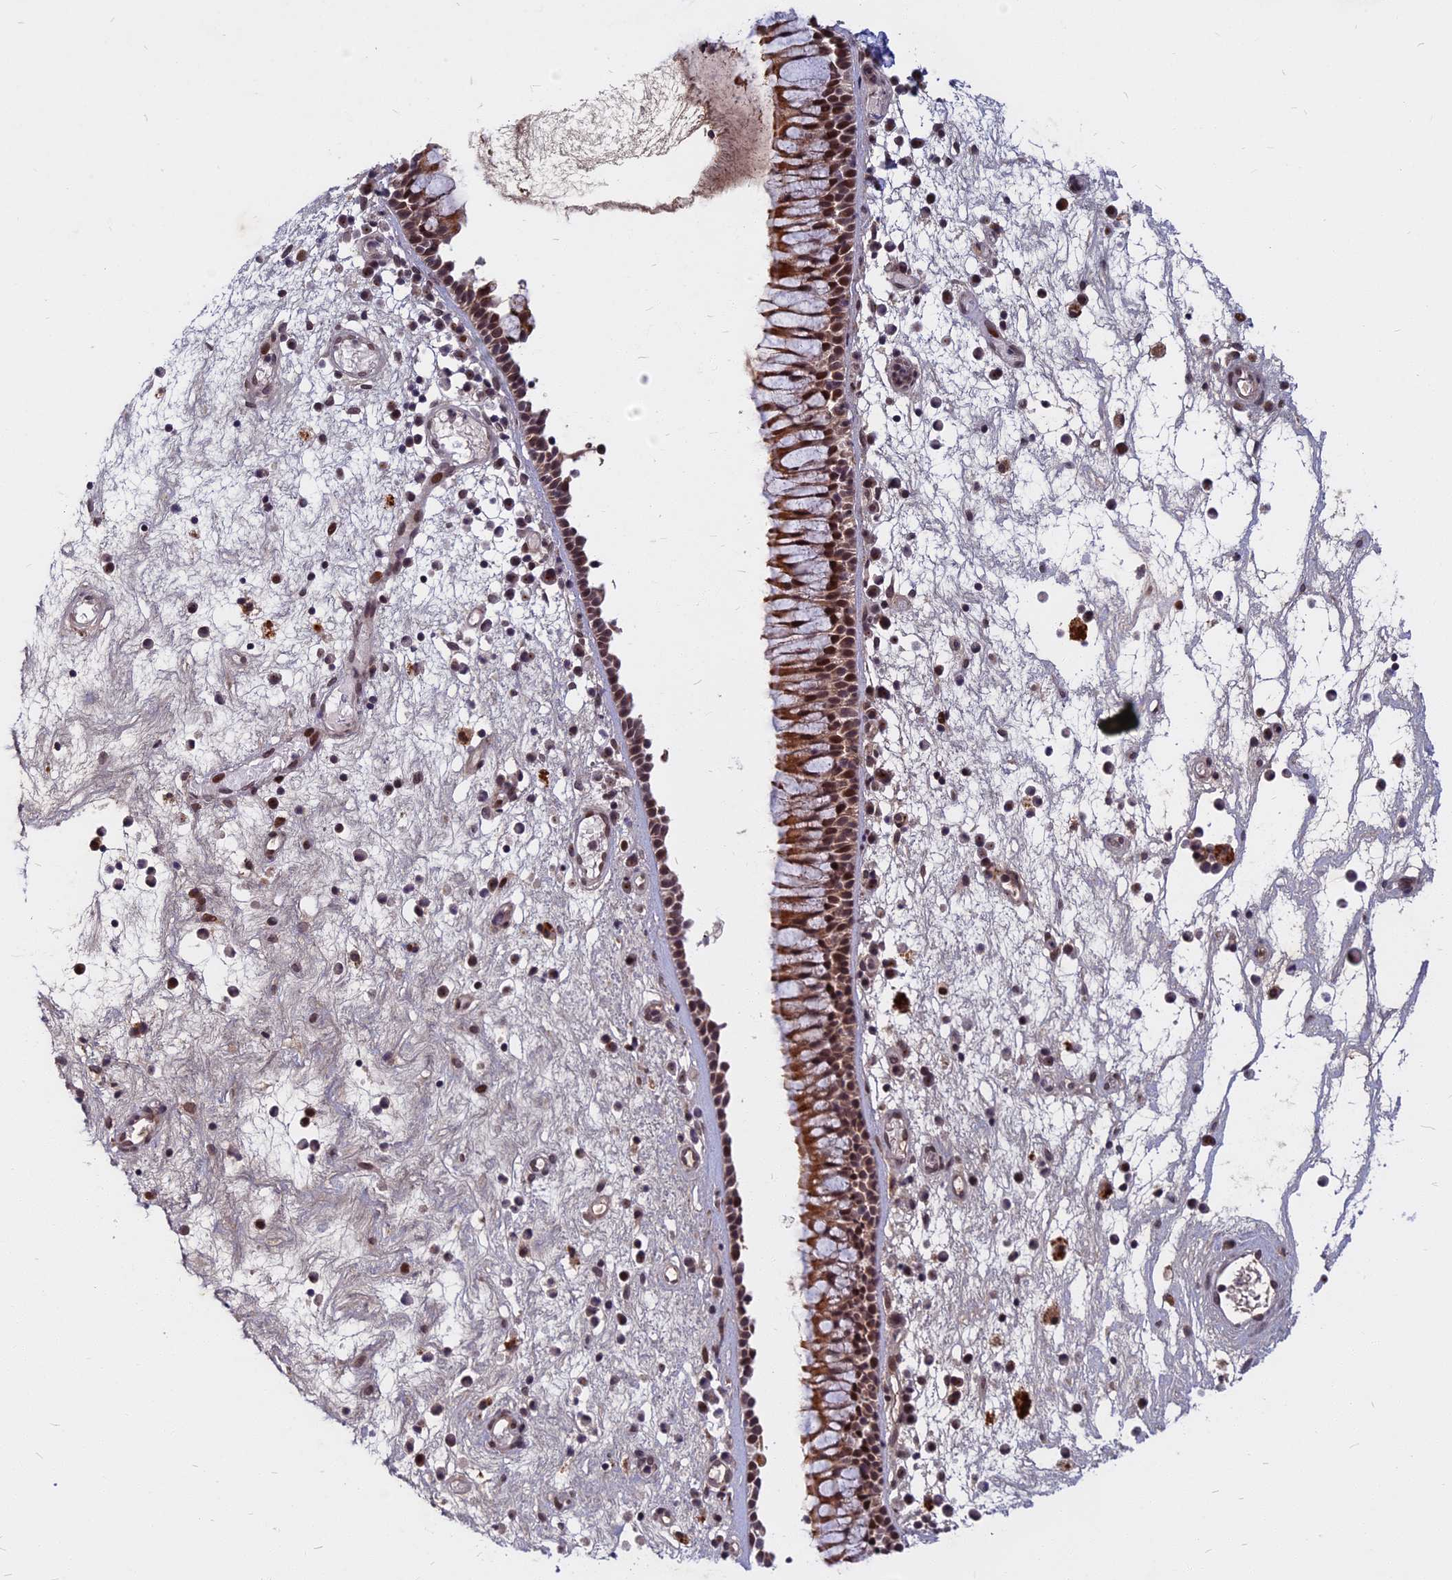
{"staining": {"intensity": "moderate", "quantity": "25%-75%", "location": "cytoplasmic/membranous,nuclear"}, "tissue": "nasopharynx", "cell_type": "Respiratory epithelial cells", "image_type": "normal", "snomed": [{"axis": "morphology", "description": "Normal tissue, NOS"}, {"axis": "morphology", "description": "Inflammation, NOS"}, {"axis": "morphology", "description": "Malignant melanoma, Metastatic site"}, {"axis": "topography", "description": "Nasopharynx"}], "caption": "Immunohistochemistry (IHC) (DAB) staining of normal human nasopharynx exhibits moderate cytoplasmic/membranous,nuclear protein staining in approximately 25%-75% of respiratory epithelial cells.", "gene": "CDC7", "patient": {"sex": "male", "age": 70}}